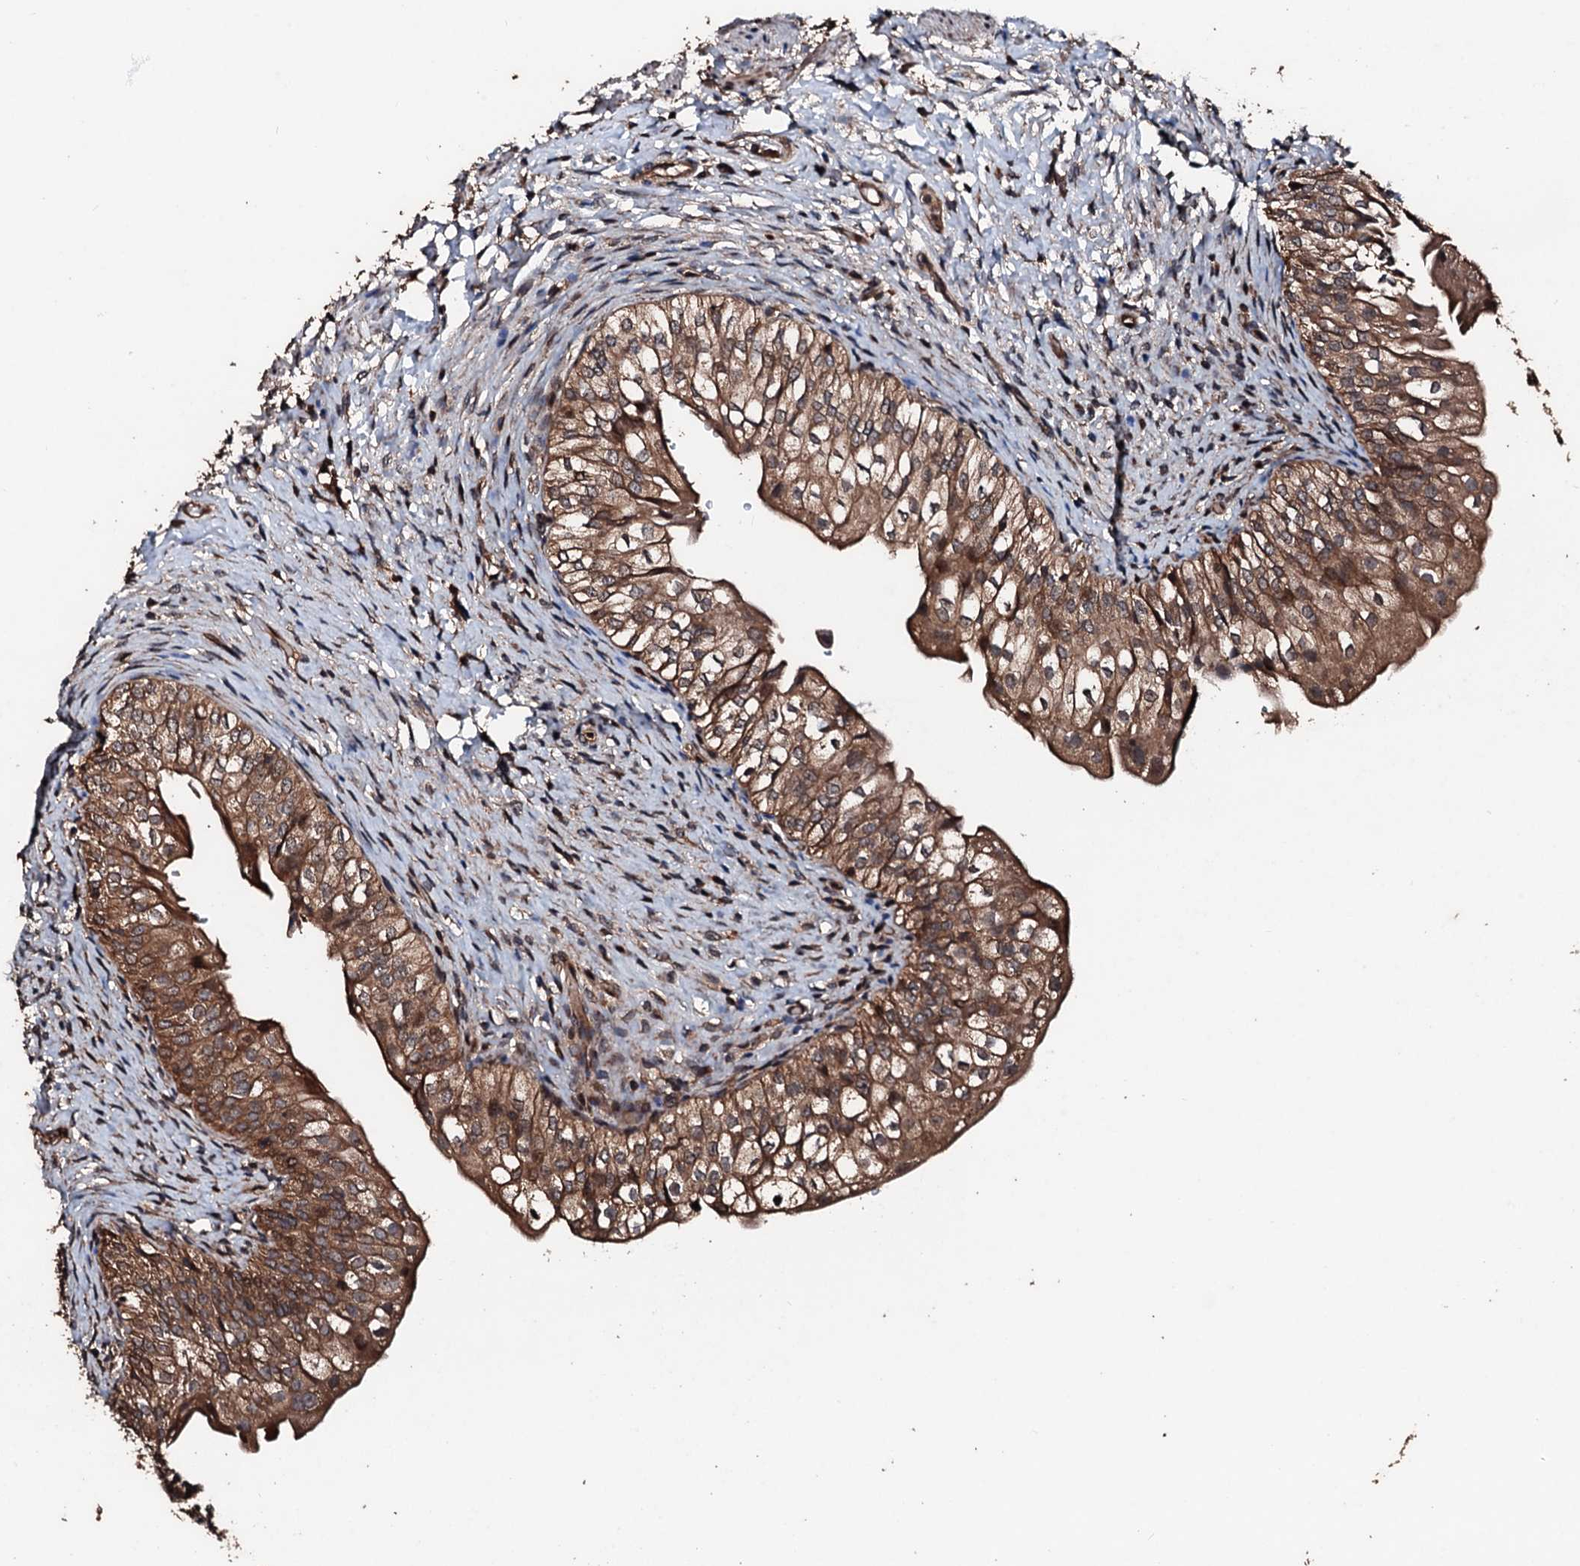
{"staining": {"intensity": "strong", "quantity": ">75%", "location": "cytoplasmic/membranous"}, "tissue": "urinary bladder", "cell_type": "Urothelial cells", "image_type": "normal", "snomed": [{"axis": "morphology", "description": "Normal tissue, NOS"}, {"axis": "topography", "description": "Urinary bladder"}], "caption": "Approximately >75% of urothelial cells in normal human urinary bladder demonstrate strong cytoplasmic/membranous protein expression as visualized by brown immunohistochemical staining.", "gene": "KIF18A", "patient": {"sex": "male", "age": 55}}